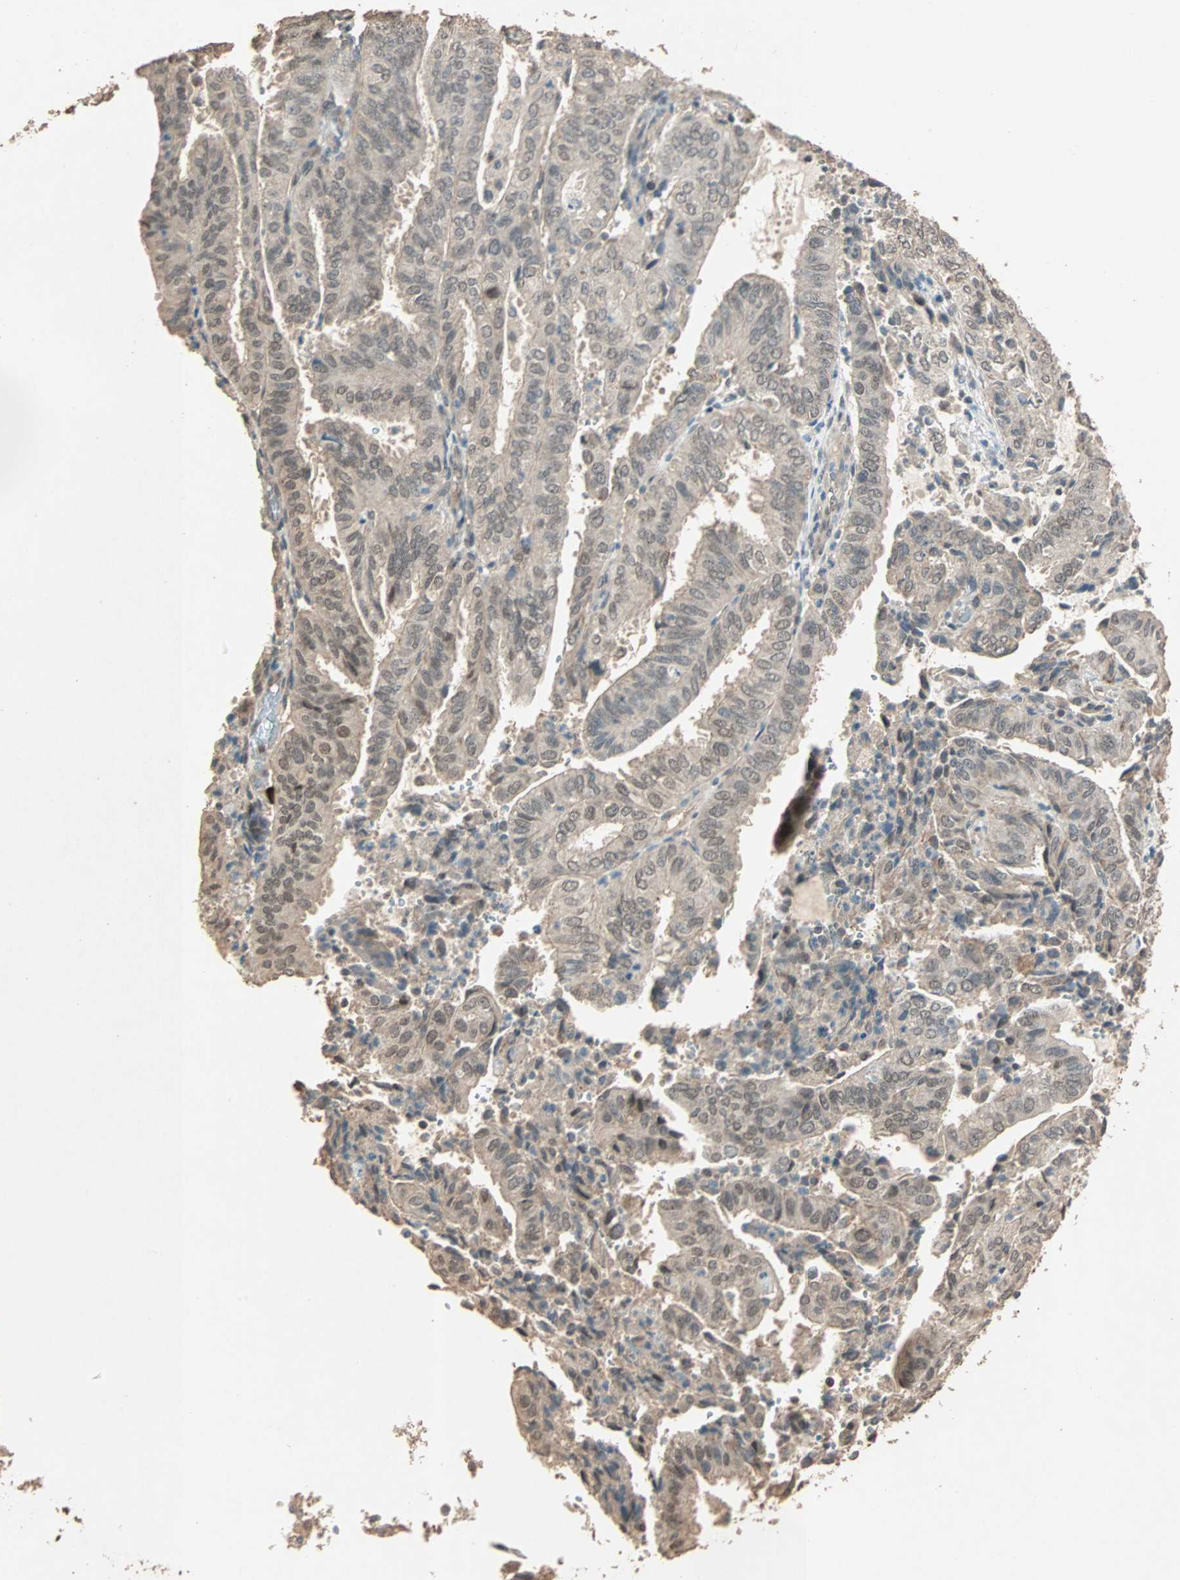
{"staining": {"intensity": "moderate", "quantity": ">75%", "location": "cytoplasmic/membranous,nuclear"}, "tissue": "endometrial cancer", "cell_type": "Tumor cells", "image_type": "cancer", "snomed": [{"axis": "morphology", "description": "Adenocarcinoma, NOS"}, {"axis": "topography", "description": "Uterus"}], "caption": "IHC of human endometrial adenocarcinoma displays medium levels of moderate cytoplasmic/membranous and nuclear staining in about >75% of tumor cells.", "gene": "ZBTB33", "patient": {"sex": "female", "age": 60}}